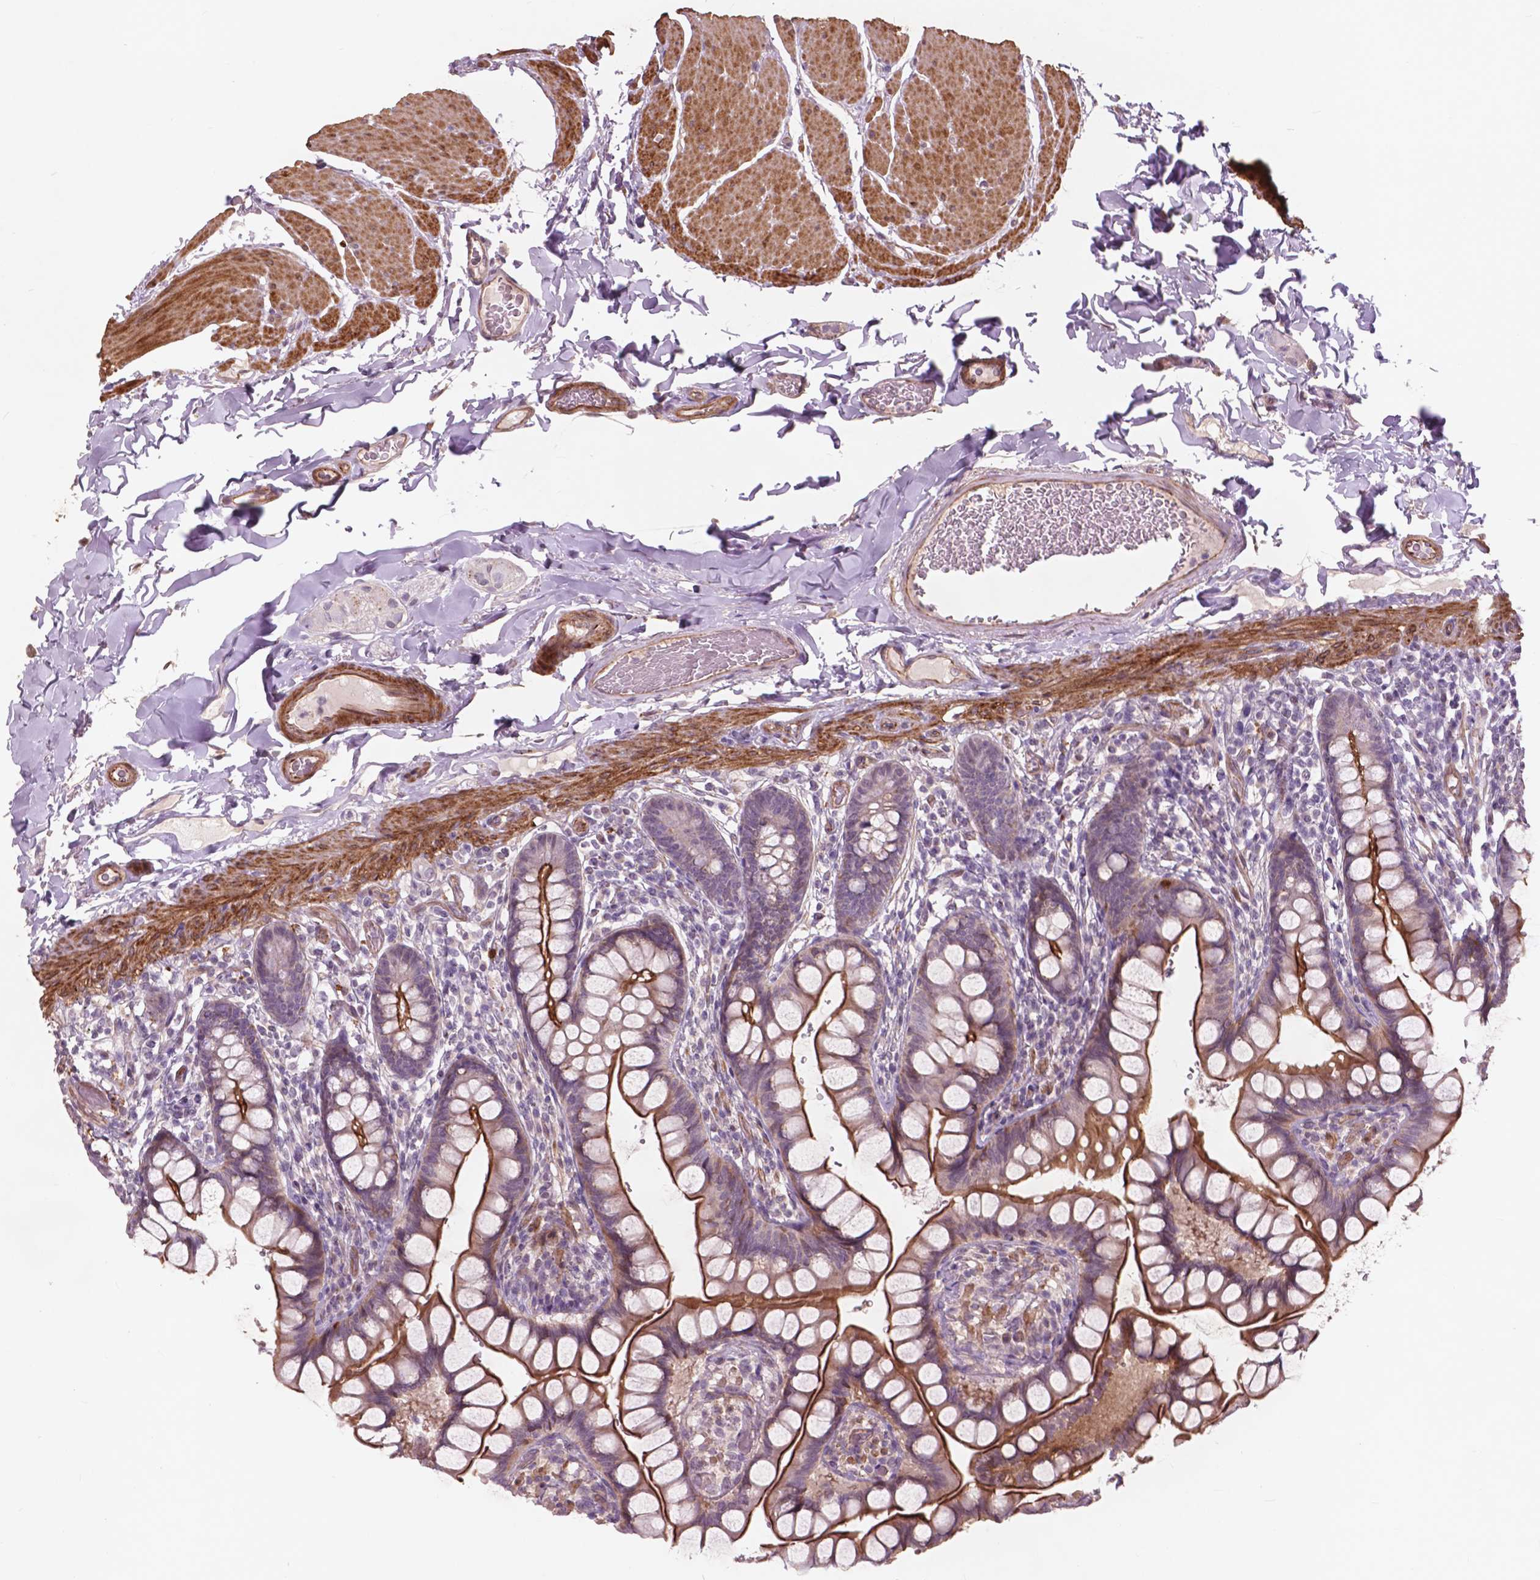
{"staining": {"intensity": "strong", "quantity": "25%-75%", "location": "cytoplasmic/membranous"}, "tissue": "small intestine", "cell_type": "Glandular cells", "image_type": "normal", "snomed": [{"axis": "morphology", "description": "Normal tissue, NOS"}, {"axis": "topography", "description": "Small intestine"}], "caption": "Immunohistochemistry of benign small intestine shows high levels of strong cytoplasmic/membranous positivity in about 25%-75% of glandular cells.", "gene": "RFPL4B", "patient": {"sex": "male", "age": 70}}